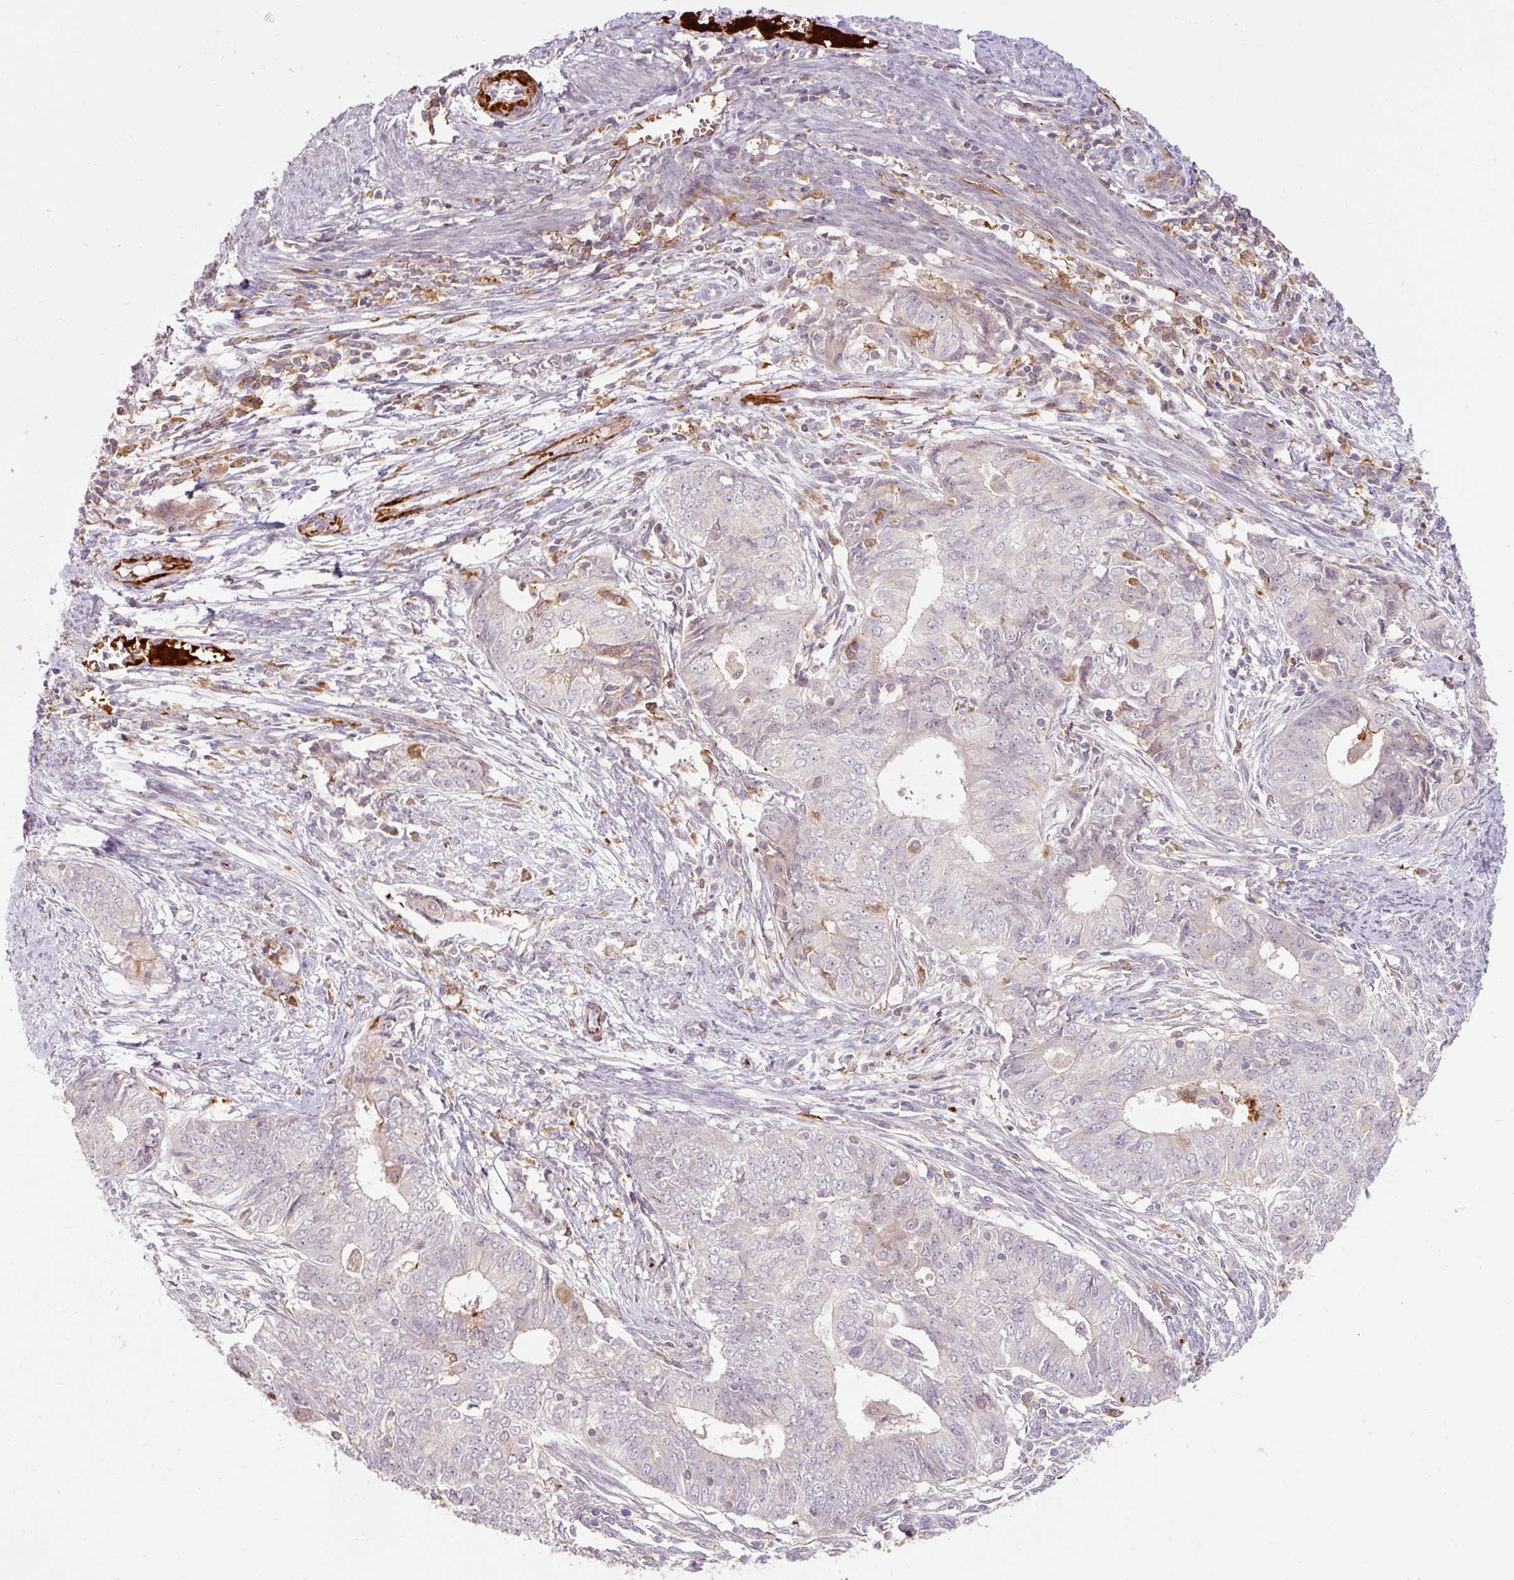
{"staining": {"intensity": "negative", "quantity": "none", "location": "none"}, "tissue": "endometrial cancer", "cell_type": "Tumor cells", "image_type": "cancer", "snomed": [{"axis": "morphology", "description": "Adenocarcinoma, NOS"}, {"axis": "topography", "description": "Endometrium"}], "caption": "A high-resolution image shows immunohistochemistry staining of endometrial cancer, which reveals no significant staining in tumor cells.", "gene": "CEBPZ", "patient": {"sex": "female", "age": 62}}